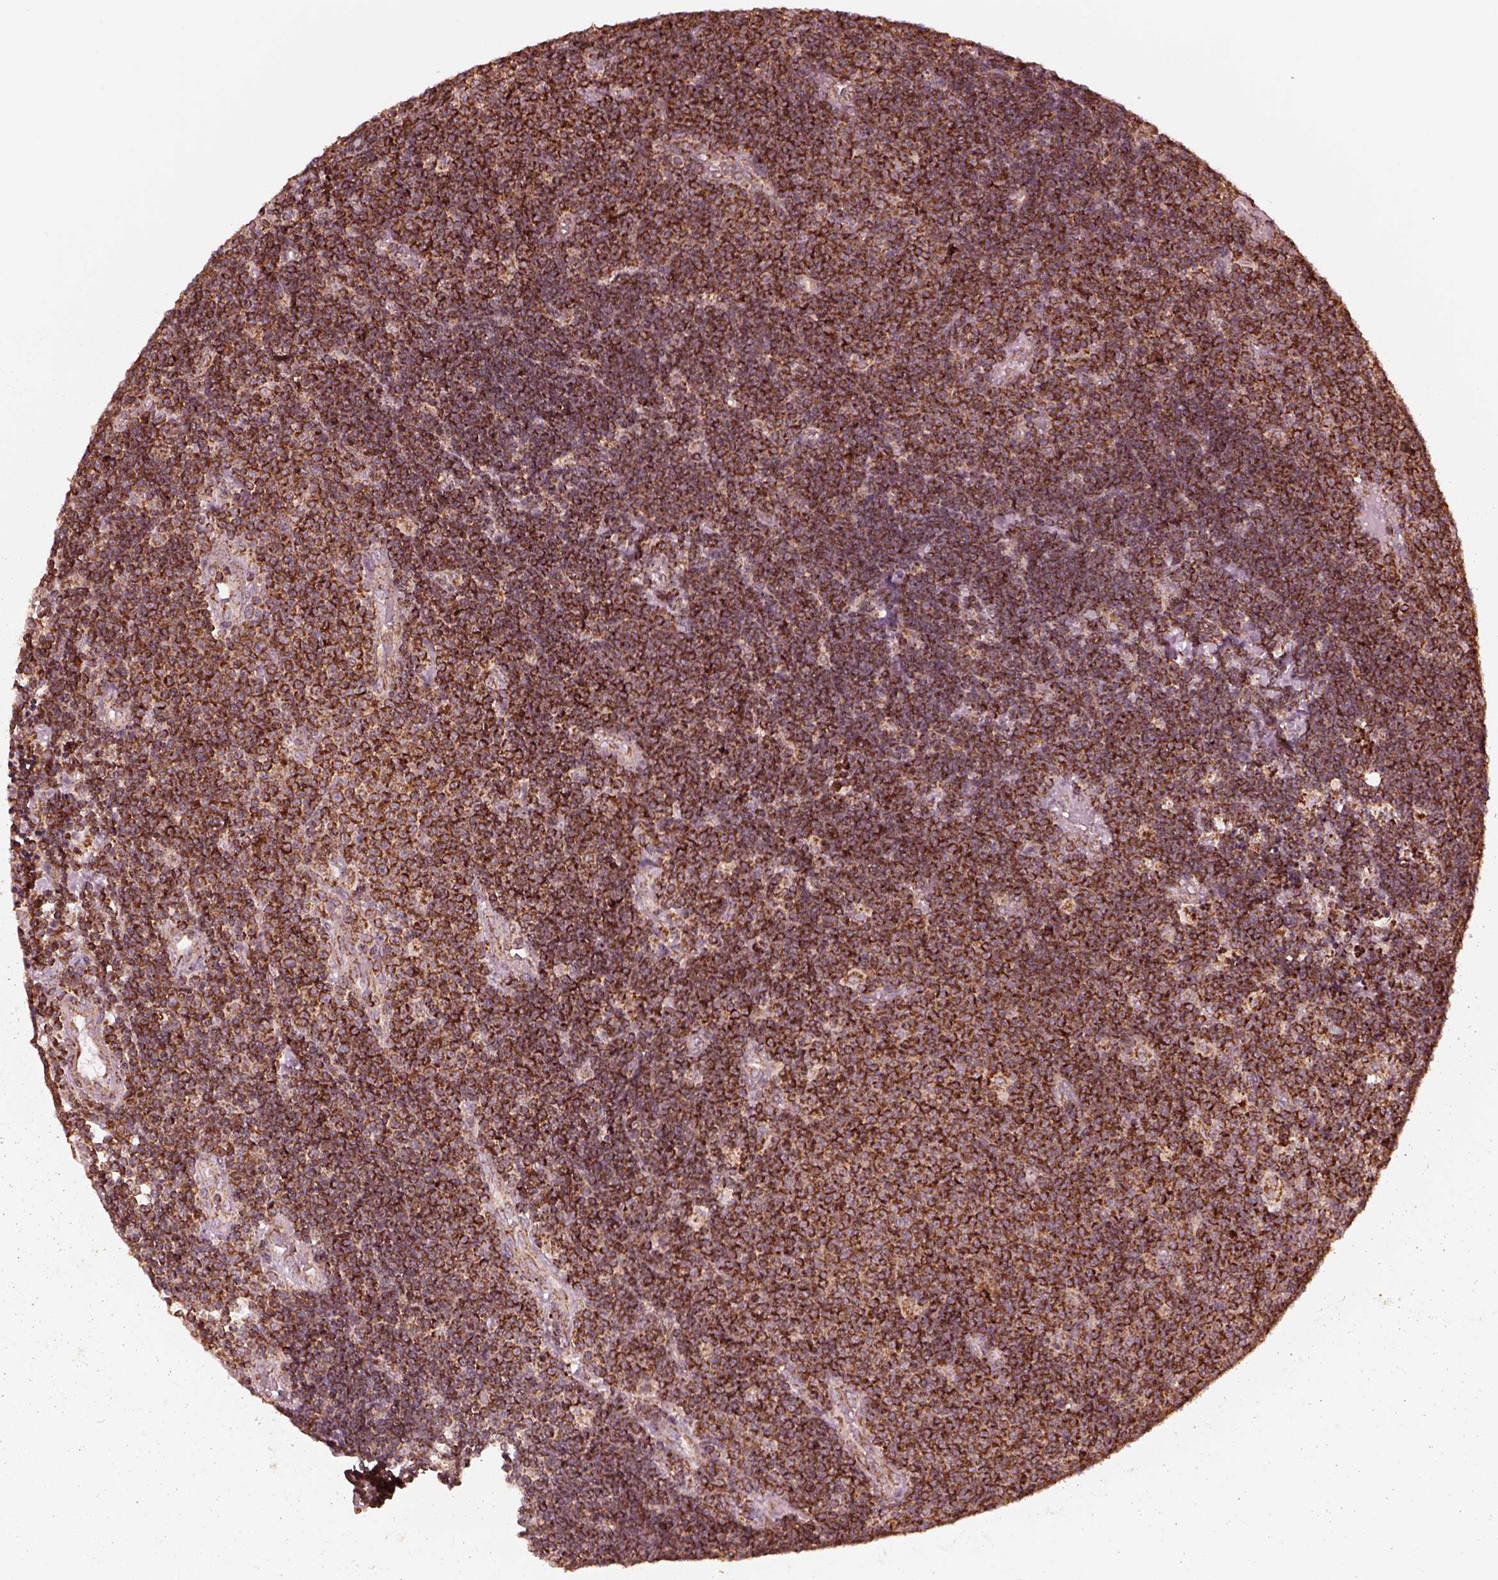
{"staining": {"intensity": "strong", "quantity": "25%-75%", "location": "cytoplasmic/membranous"}, "tissue": "lymphoma", "cell_type": "Tumor cells", "image_type": "cancer", "snomed": [{"axis": "morphology", "description": "Malignant lymphoma, non-Hodgkin's type, Low grade"}, {"axis": "topography", "description": "Brain"}], "caption": "Tumor cells display high levels of strong cytoplasmic/membranous expression in about 25%-75% of cells in malignant lymphoma, non-Hodgkin's type (low-grade).", "gene": "NDUFB10", "patient": {"sex": "female", "age": 66}}